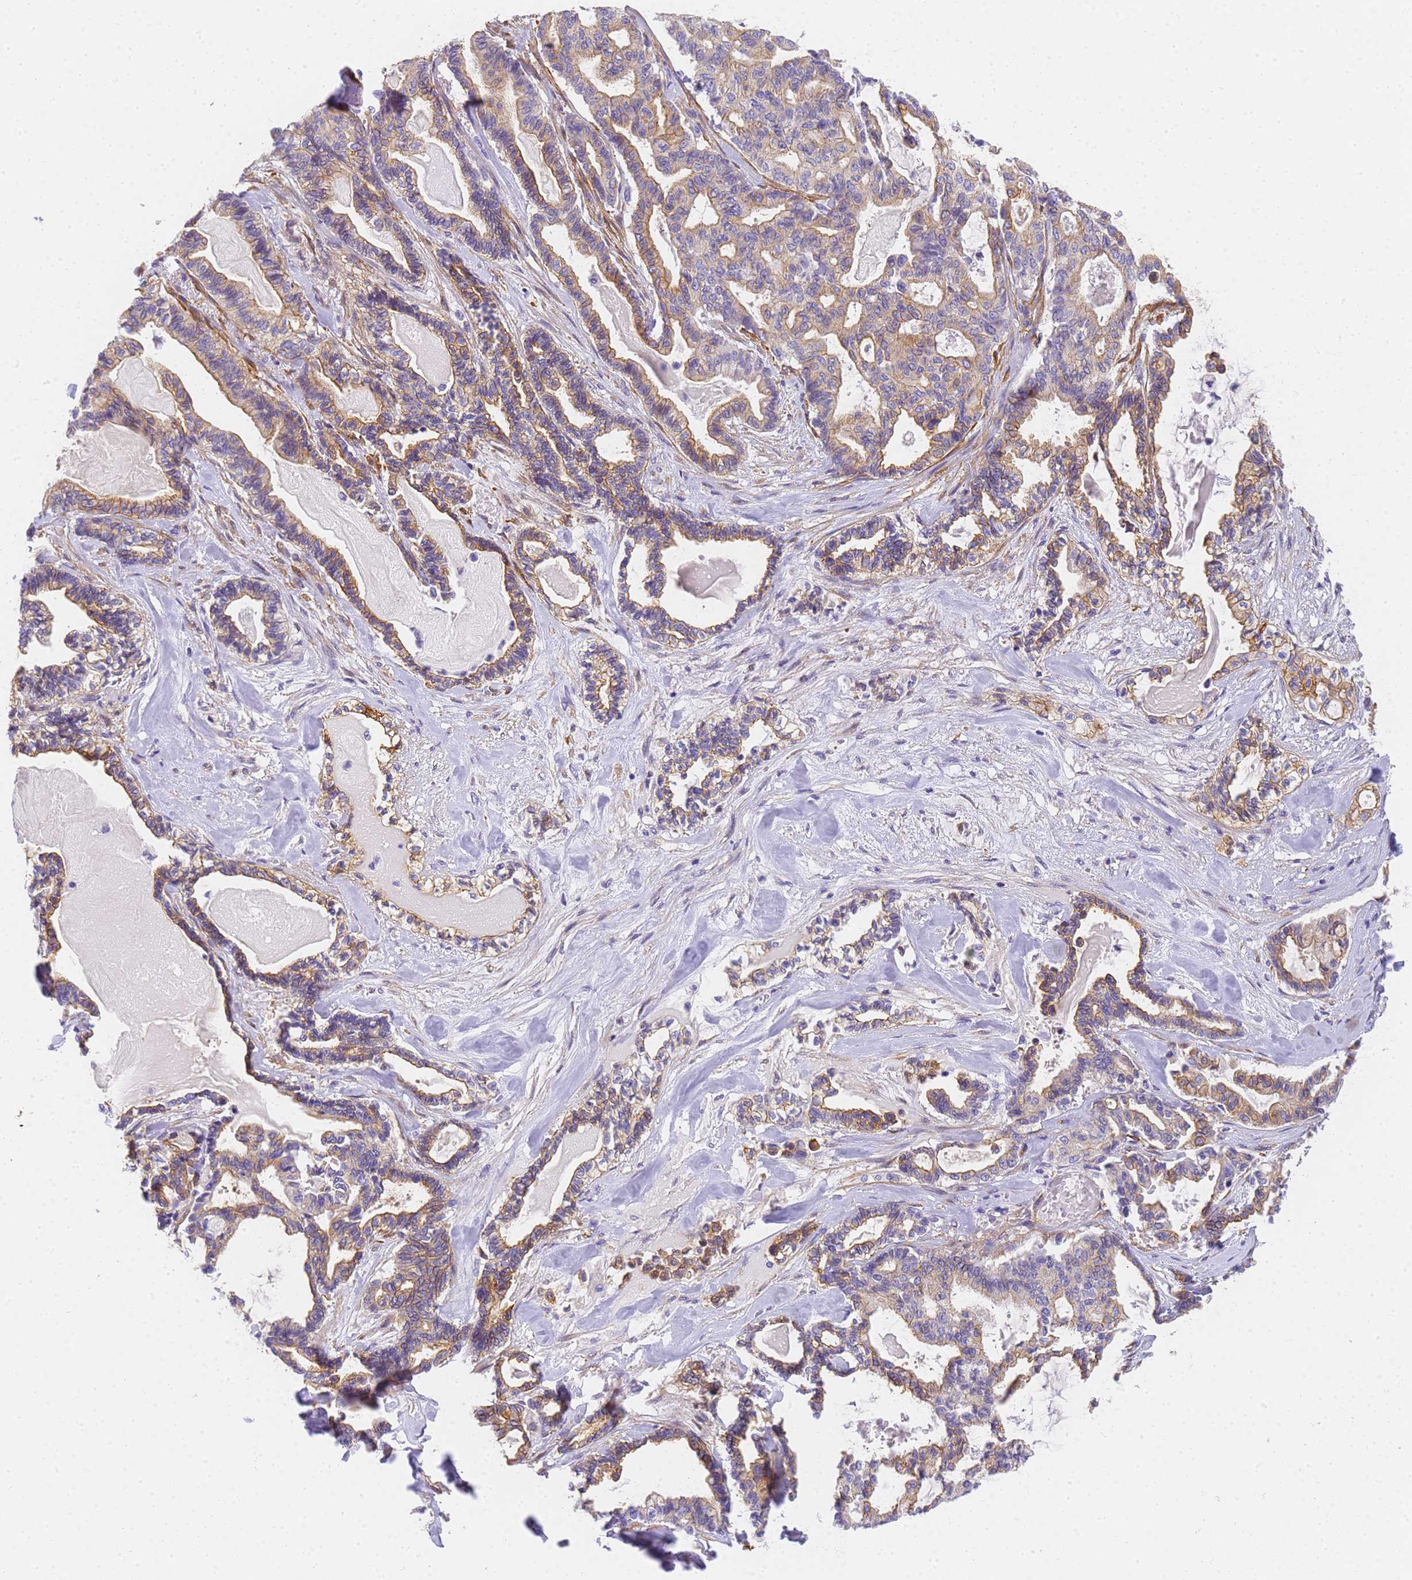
{"staining": {"intensity": "moderate", "quantity": "25%-75%", "location": "cytoplasmic/membranous"}, "tissue": "pancreatic cancer", "cell_type": "Tumor cells", "image_type": "cancer", "snomed": [{"axis": "morphology", "description": "Adenocarcinoma, NOS"}, {"axis": "topography", "description": "Pancreas"}], "caption": "Moderate cytoplasmic/membranous staining is present in about 25%-75% of tumor cells in pancreatic cancer.", "gene": "MVB12A", "patient": {"sex": "male", "age": 63}}